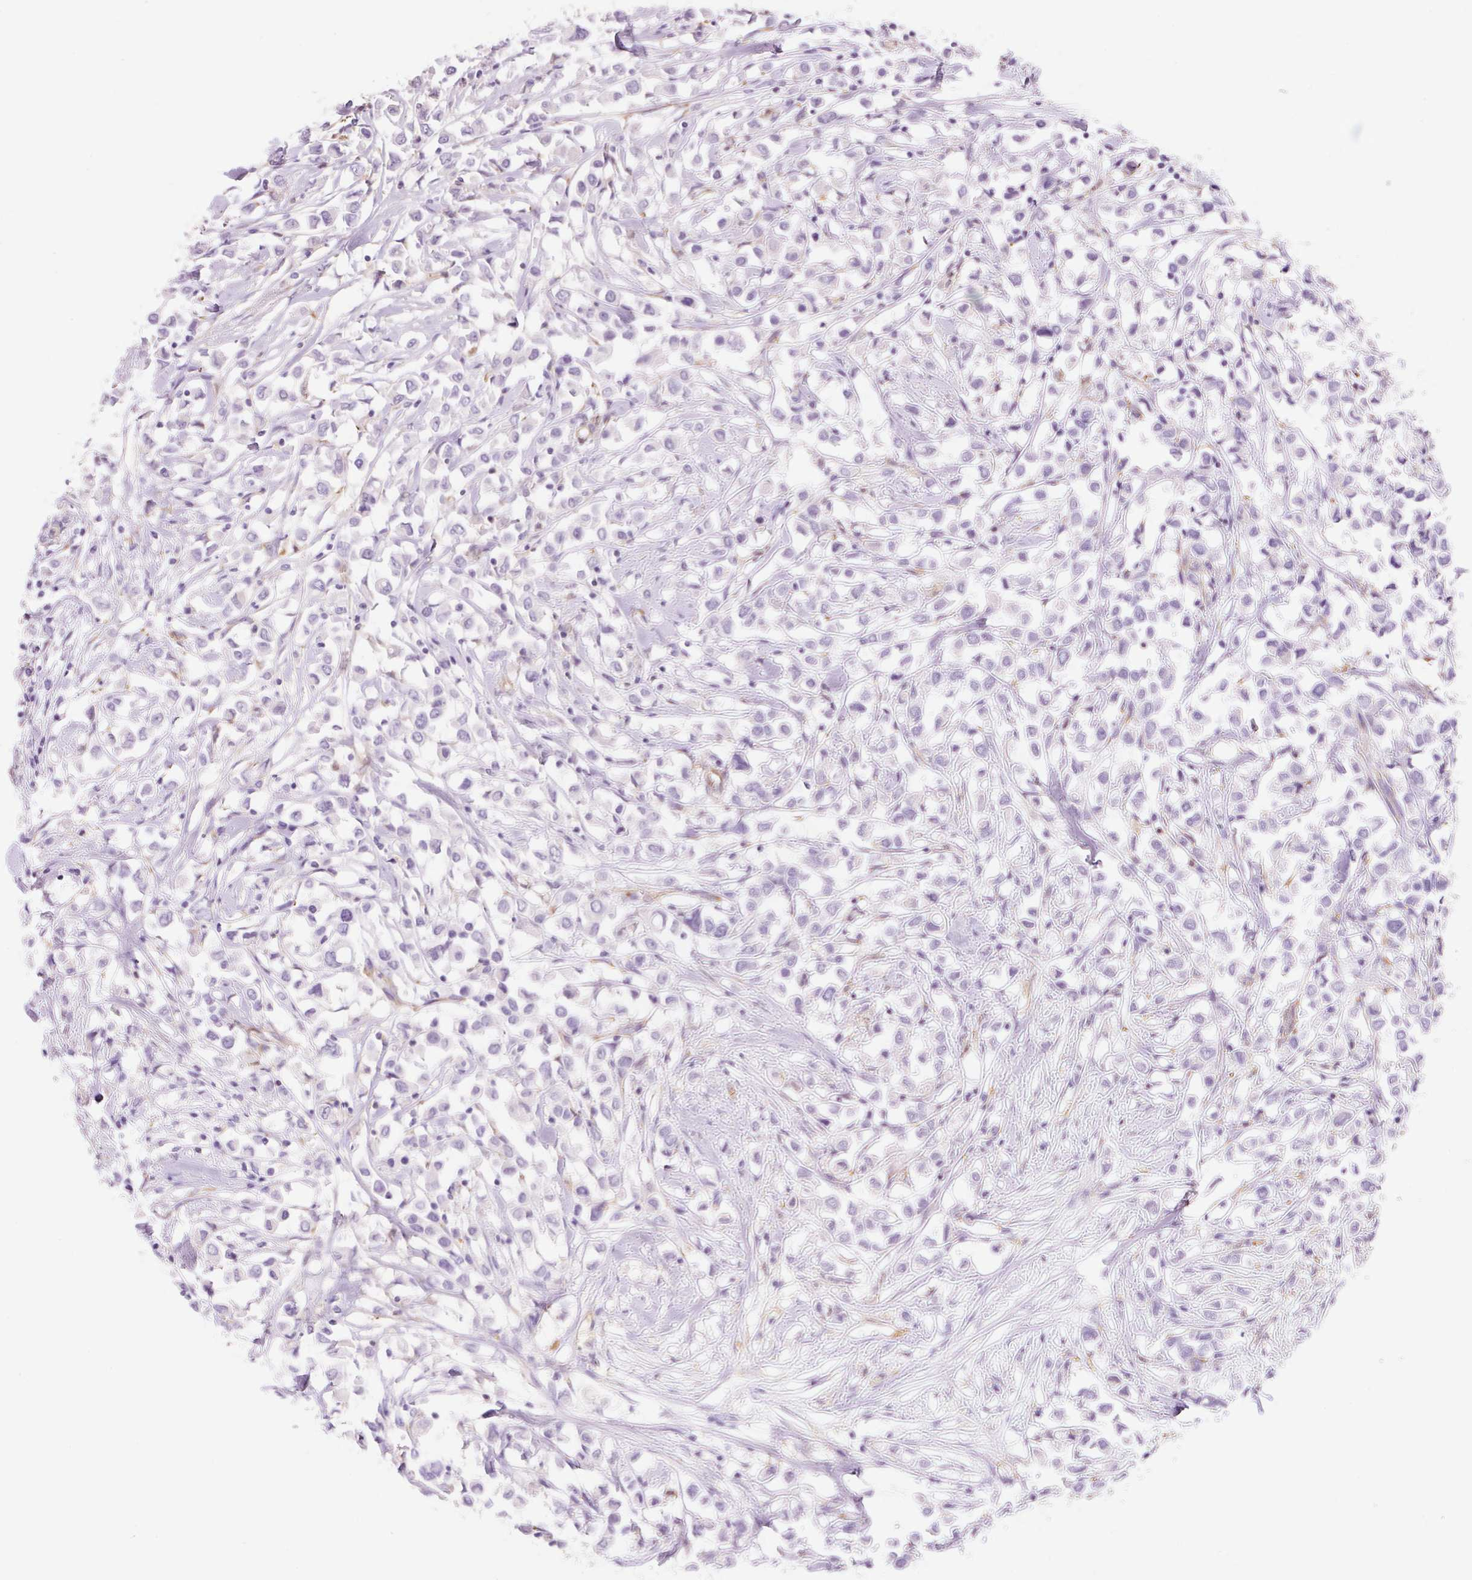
{"staining": {"intensity": "negative", "quantity": "none", "location": "none"}, "tissue": "breast cancer", "cell_type": "Tumor cells", "image_type": "cancer", "snomed": [{"axis": "morphology", "description": "Duct carcinoma"}, {"axis": "topography", "description": "Breast"}], "caption": "IHC histopathology image of infiltrating ductal carcinoma (breast) stained for a protein (brown), which reveals no staining in tumor cells.", "gene": "FABP5", "patient": {"sex": "female", "age": 61}}